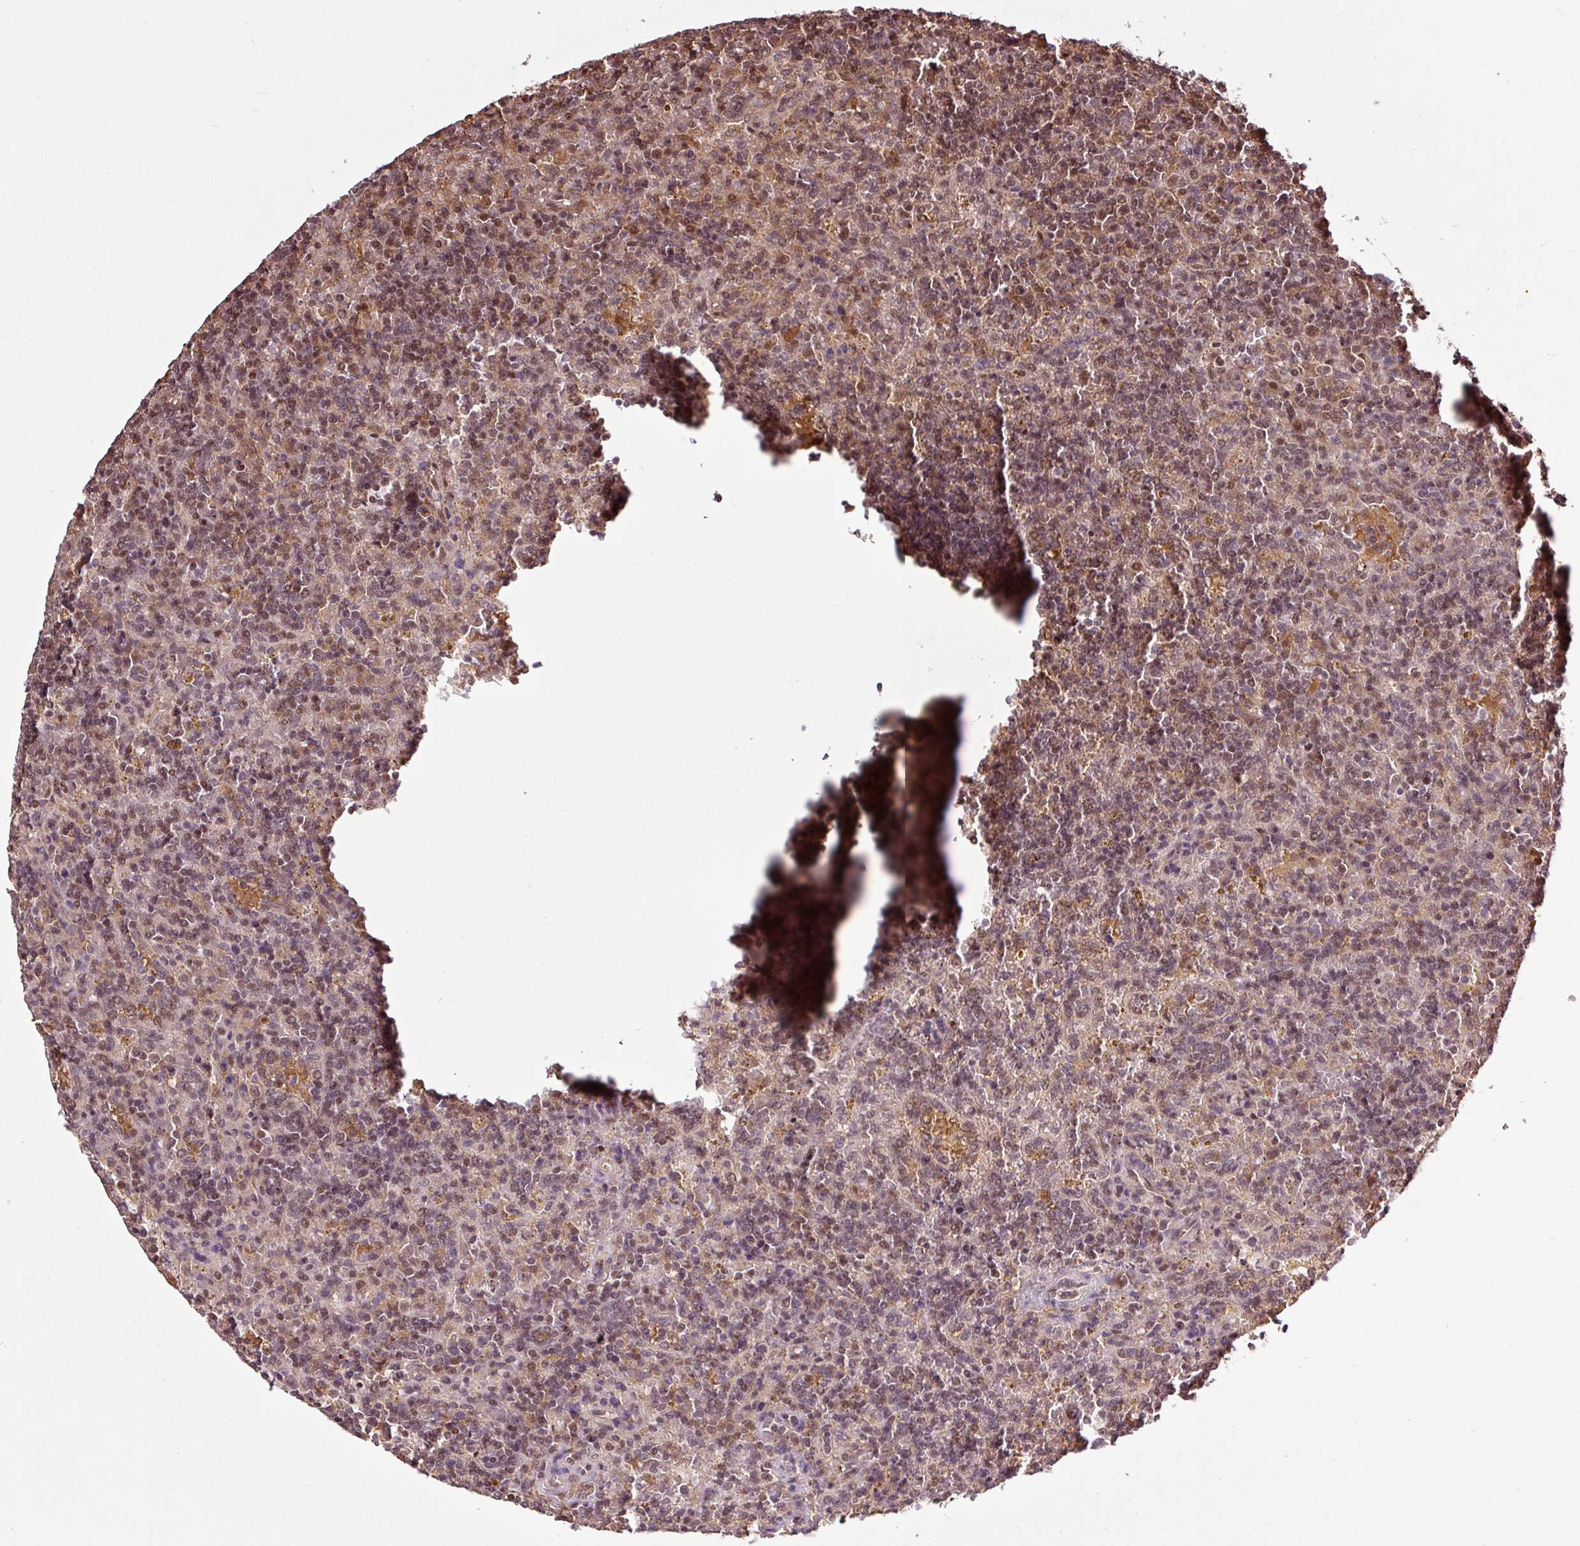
{"staining": {"intensity": "moderate", "quantity": ">75%", "location": "nuclear"}, "tissue": "lymphoma", "cell_type": "Tumor cells", "image_type": "cancer", "snomed": [{"axis": "morphology", "description": "Malignant lymphoma, non-Hodgkin's type, Low grade"}, {"axis": "topography", "description": "Spleen"}], "caption": "Immunohistochemistry of malignant lymphoma, non-Hodgkin's type (low-grade) shows medium levels of moderate nuclear expression in approximately >75% of tumor cells.", "gene": "ITPKC", "patient": {"sex": "male", "age": 67}}